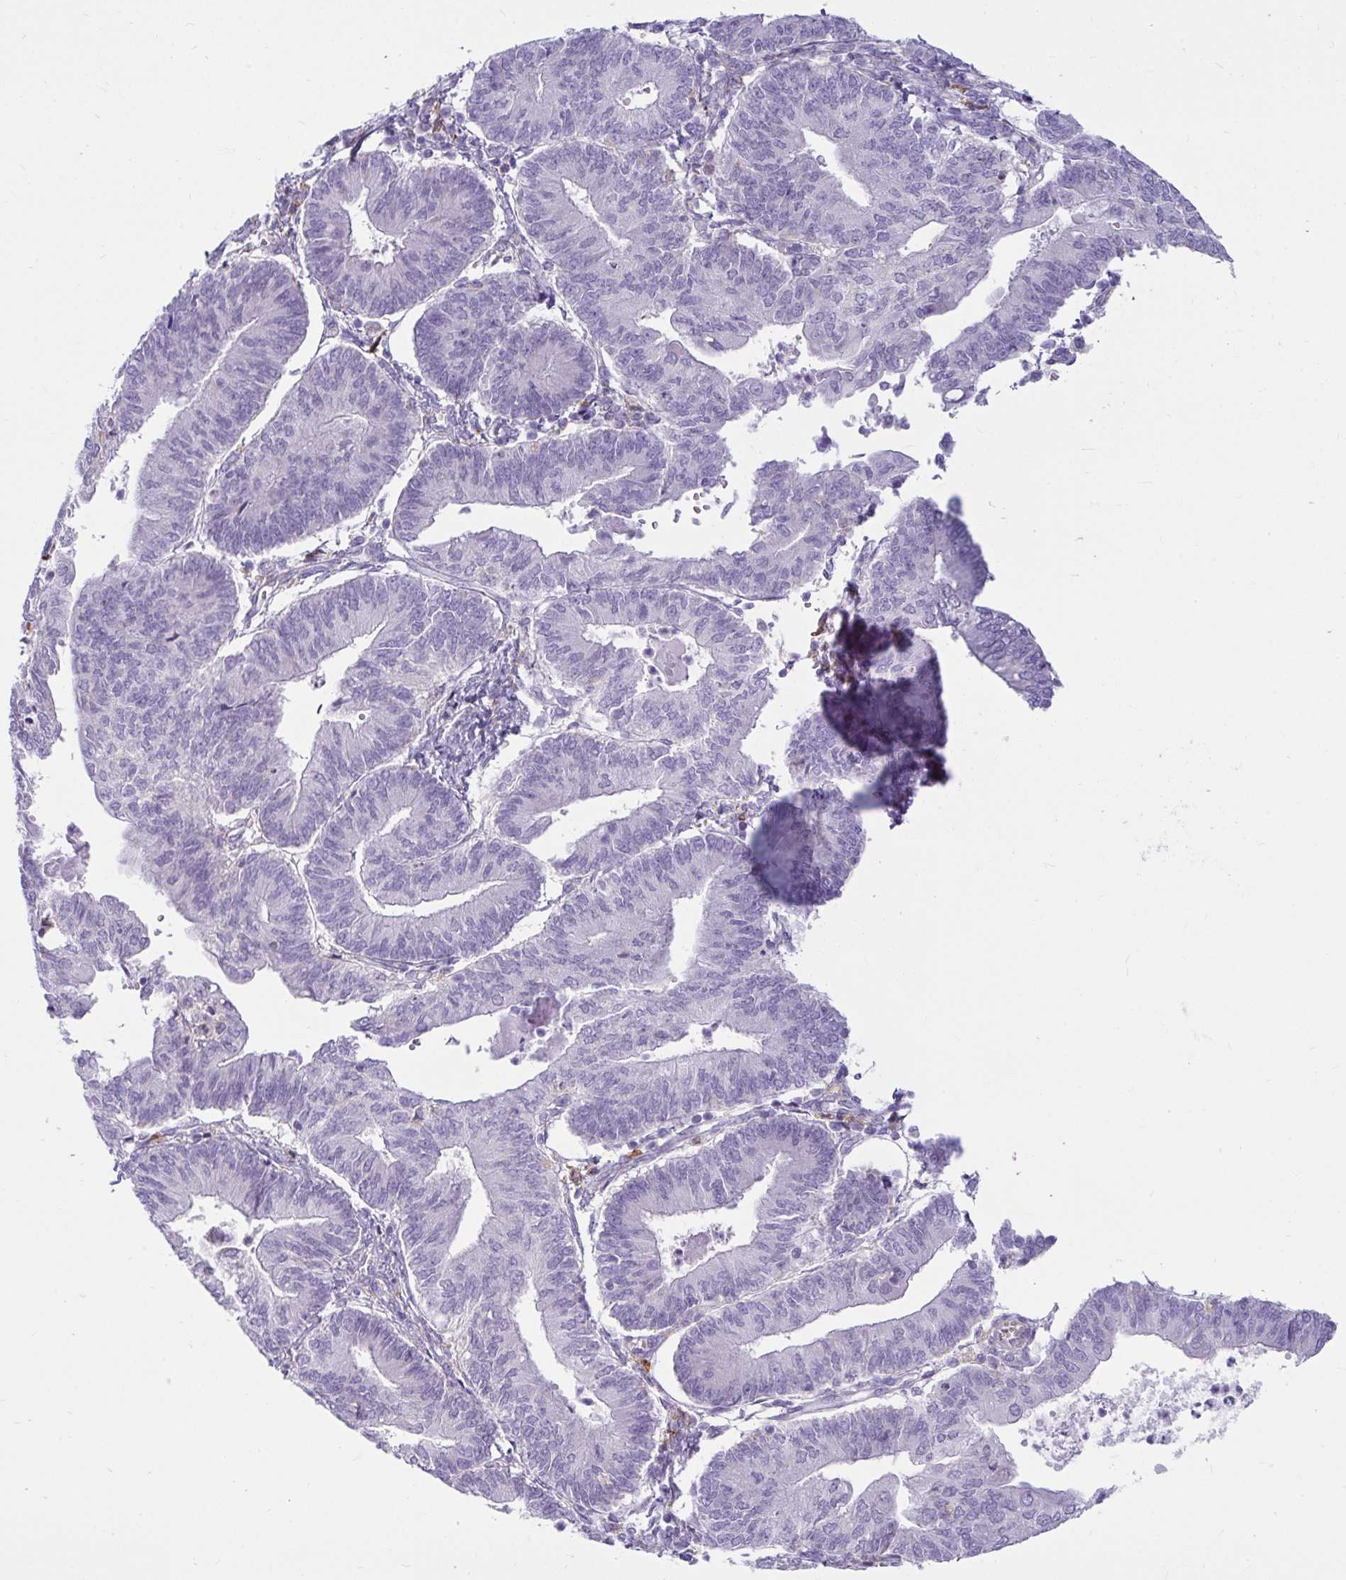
{"staining": {"intensity": "negative", "quantity": "none", "location": "none"}, "tissue": "endometrial cancer", "cell_type": "Tumor cells", "image_type": "cancer", "snomed": [{"axis": "morphology", "description": "Adenocarcinoma, NOS"}, {"axis": "topography", "description": "Endometrium"}], "caption": "Immunohistochemistry histopathology image of neoplastic tissue: human endometrial cancer (adenocarcinoma) stained with DAB (3,3'-diaminobenzidine) reveals no significant protein expression in tumor cells.", "gene": "CTSZ", "patient": {"sex": "female", "age": 65}}